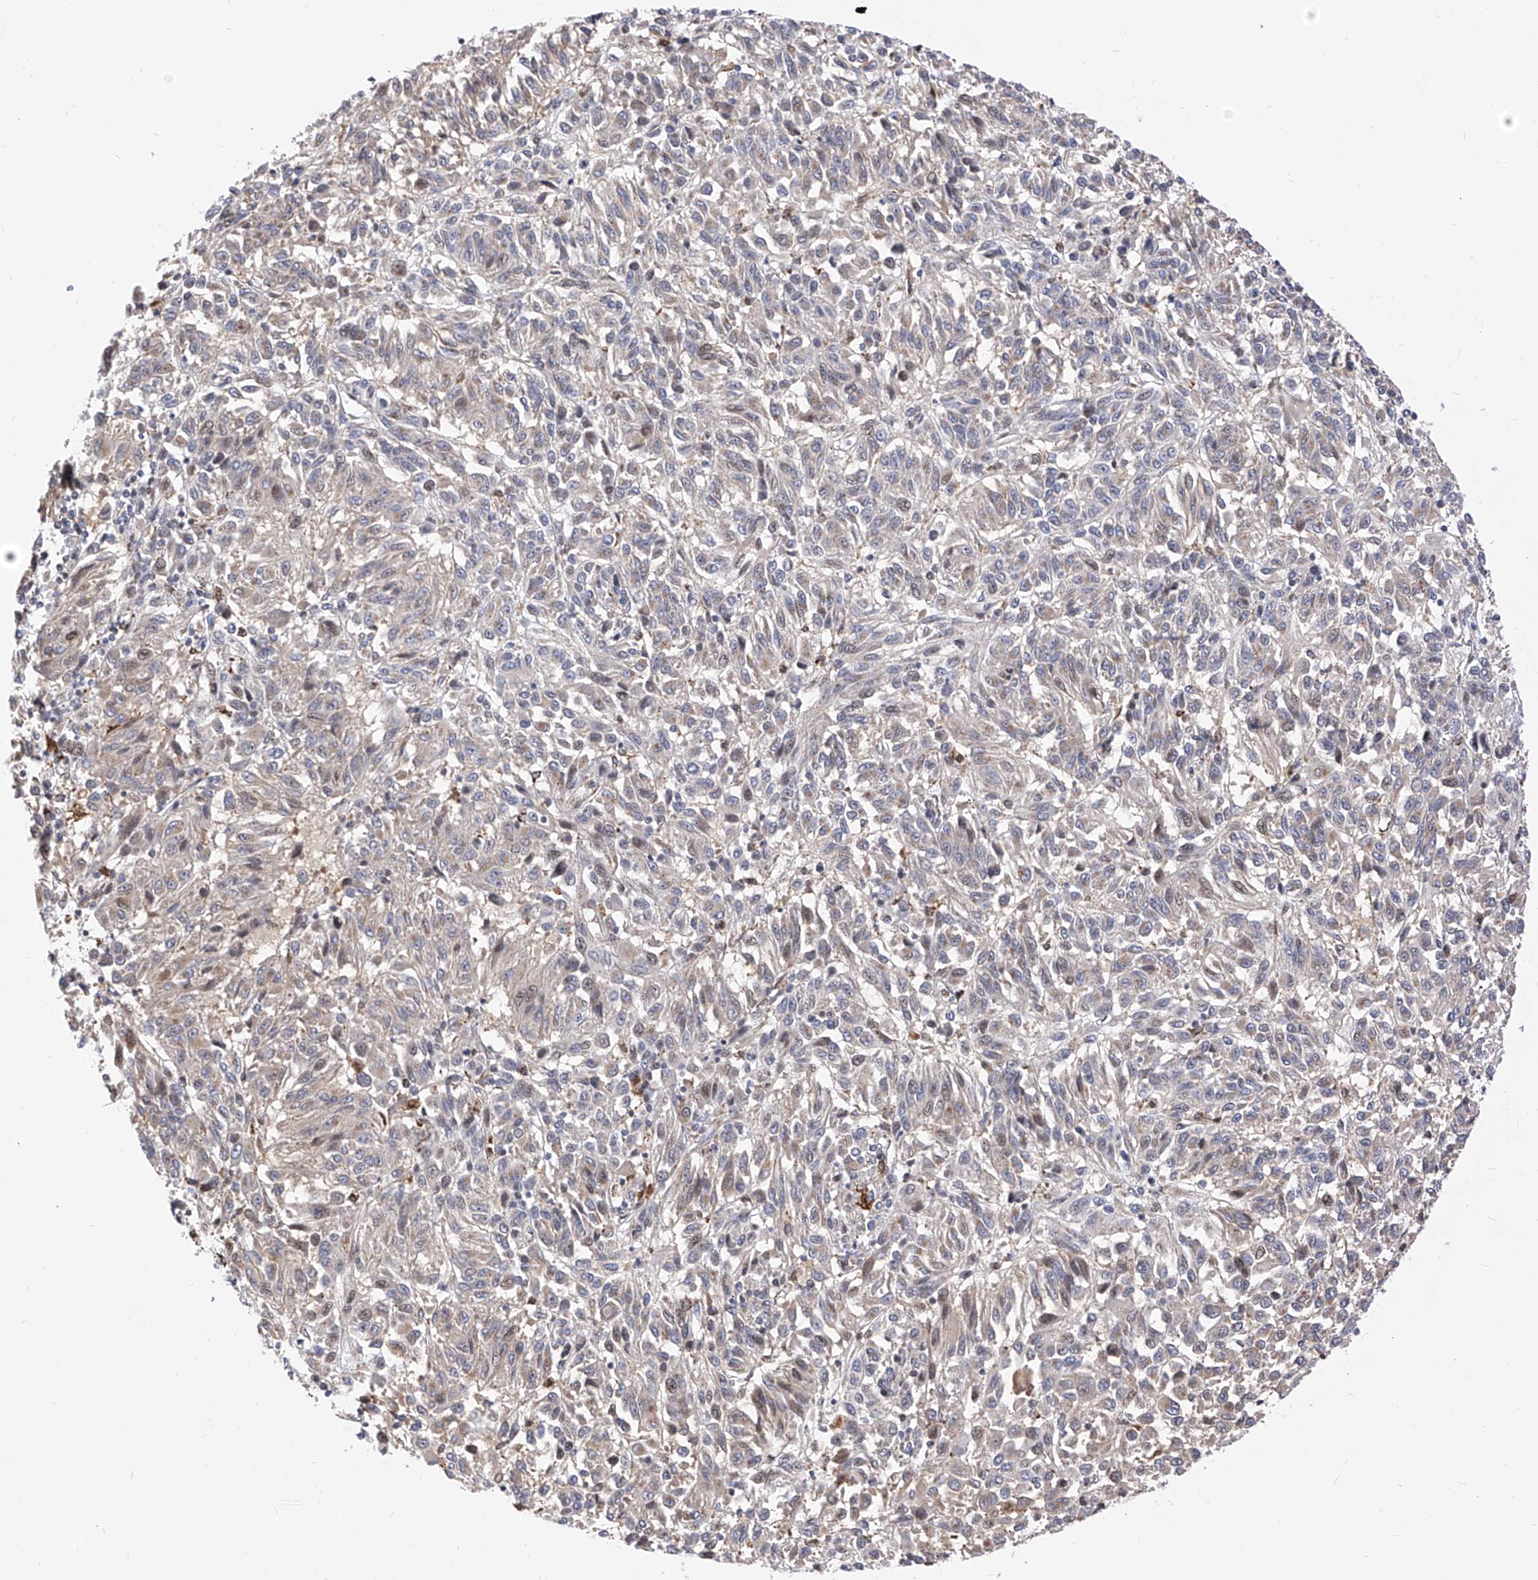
{"staining": {"intensity": "weak", "quantity": "25%-75%", "location": "cytoplasmic/membranous"}, "tissue": "melanoma", "cell_type": "Tumor cells", "image_type": "cancer", "snomed": [{"axis": "morphology", "description": "Malignant melanoma, Metastatic site"}, {"axis": "topography", "description": "Lung"}], "caption": "Melanoma stained with a brown dye exhibits weak cytoplasmic/membranous positive expression in approximately 25%-75% of tumor cells.", "gene": "TTLL8", "patient": {"sex": "male", "age": 64}}